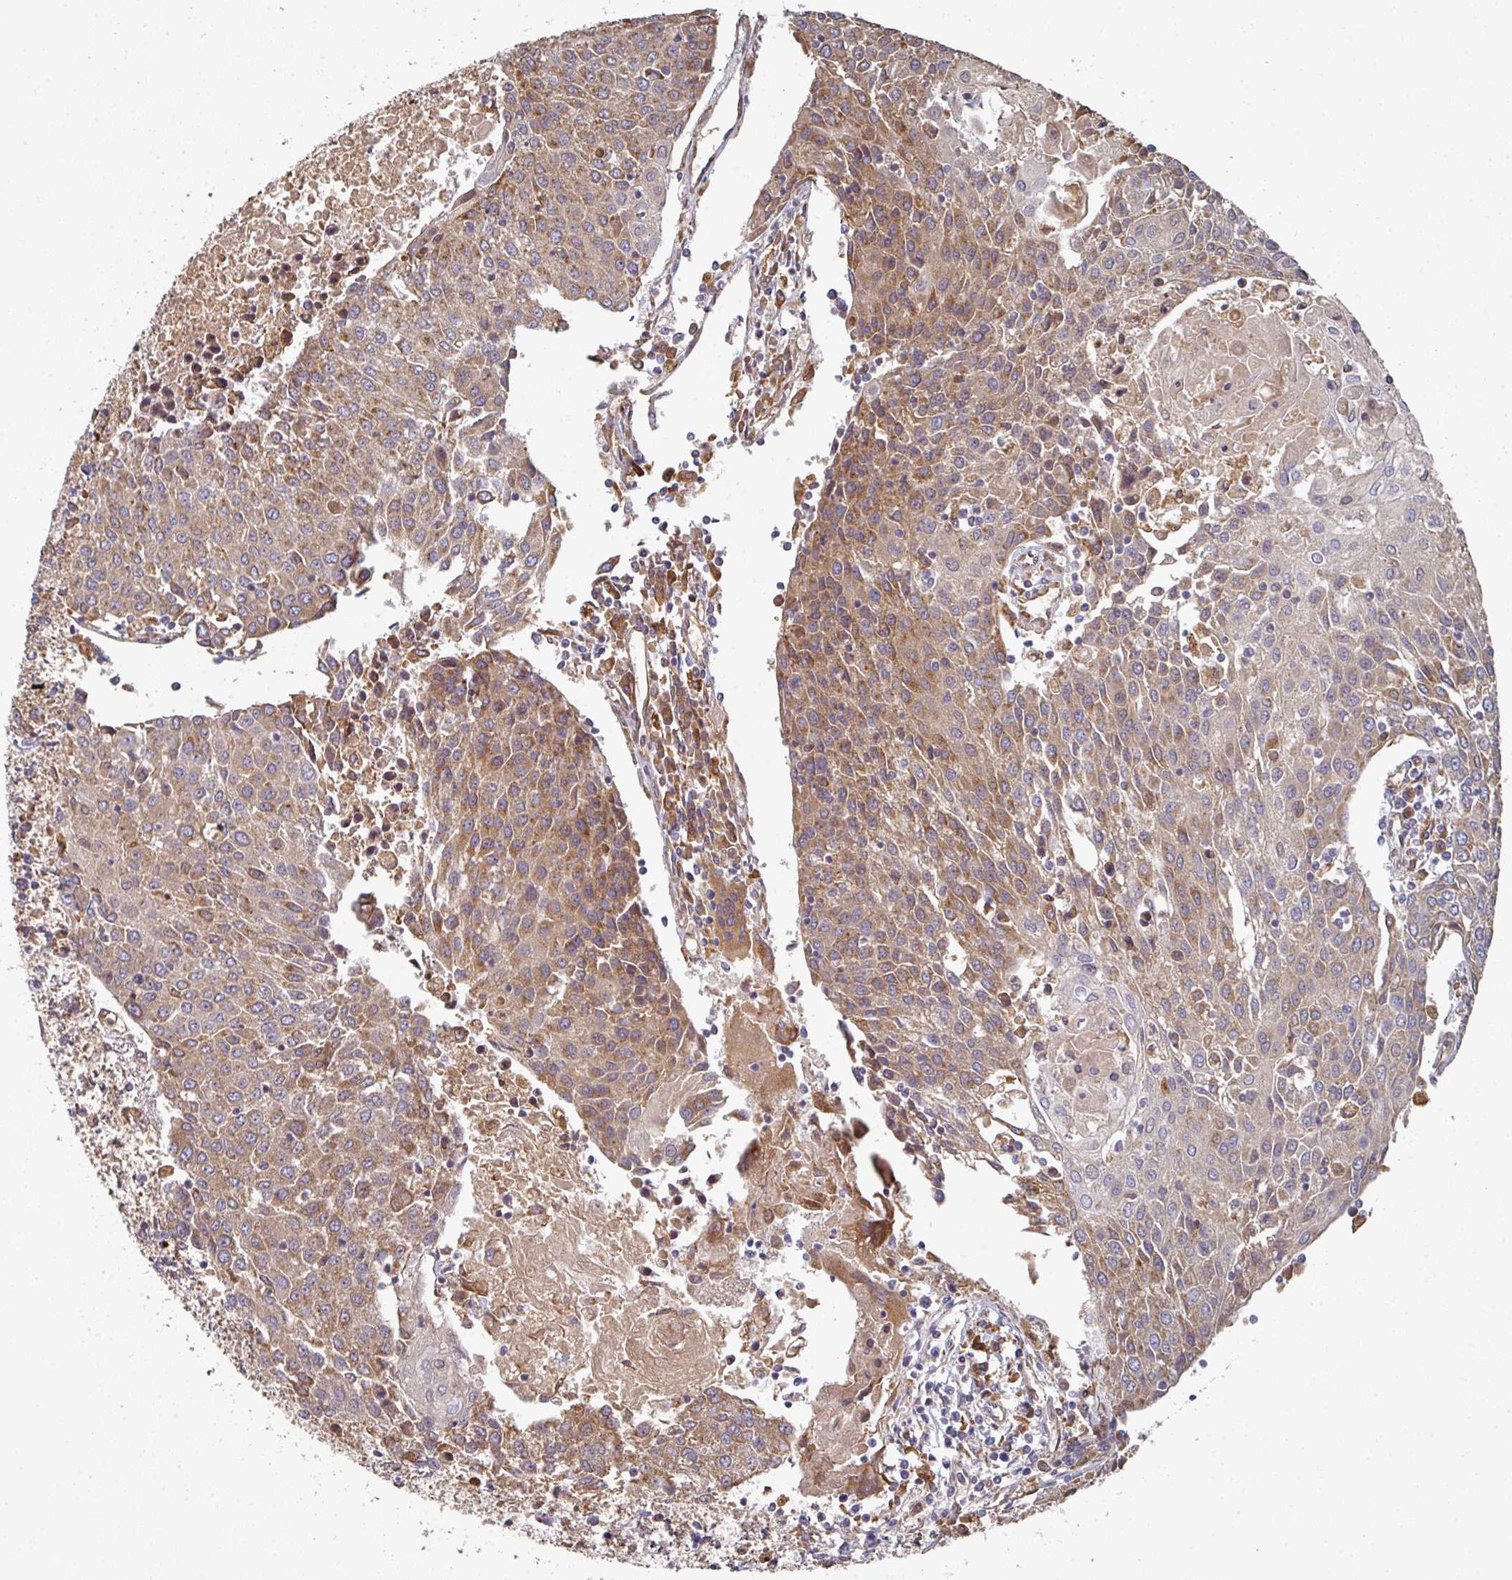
{"staining": {"intensity": "moderate", "quantity": ">75%", "location": "cytoplasmic/membranous"}, "tissue": "urothelial cancer", "cell_type": "Tumor cells", "image_type": "cancer", "snomed": [{"axis": "morphology", "description": "Urothelial carcinoma, High grade"}, {"axis": "topography", "description": "Urinary bladder"}], "caption": "Moderate cytoplasmic/membranous staining is appreciated in approximately >75% of tumor cells in high-grade urothelial carcinoma.", "gene": "EDEM2", "patient": {"sex": "female", "age": 85}}